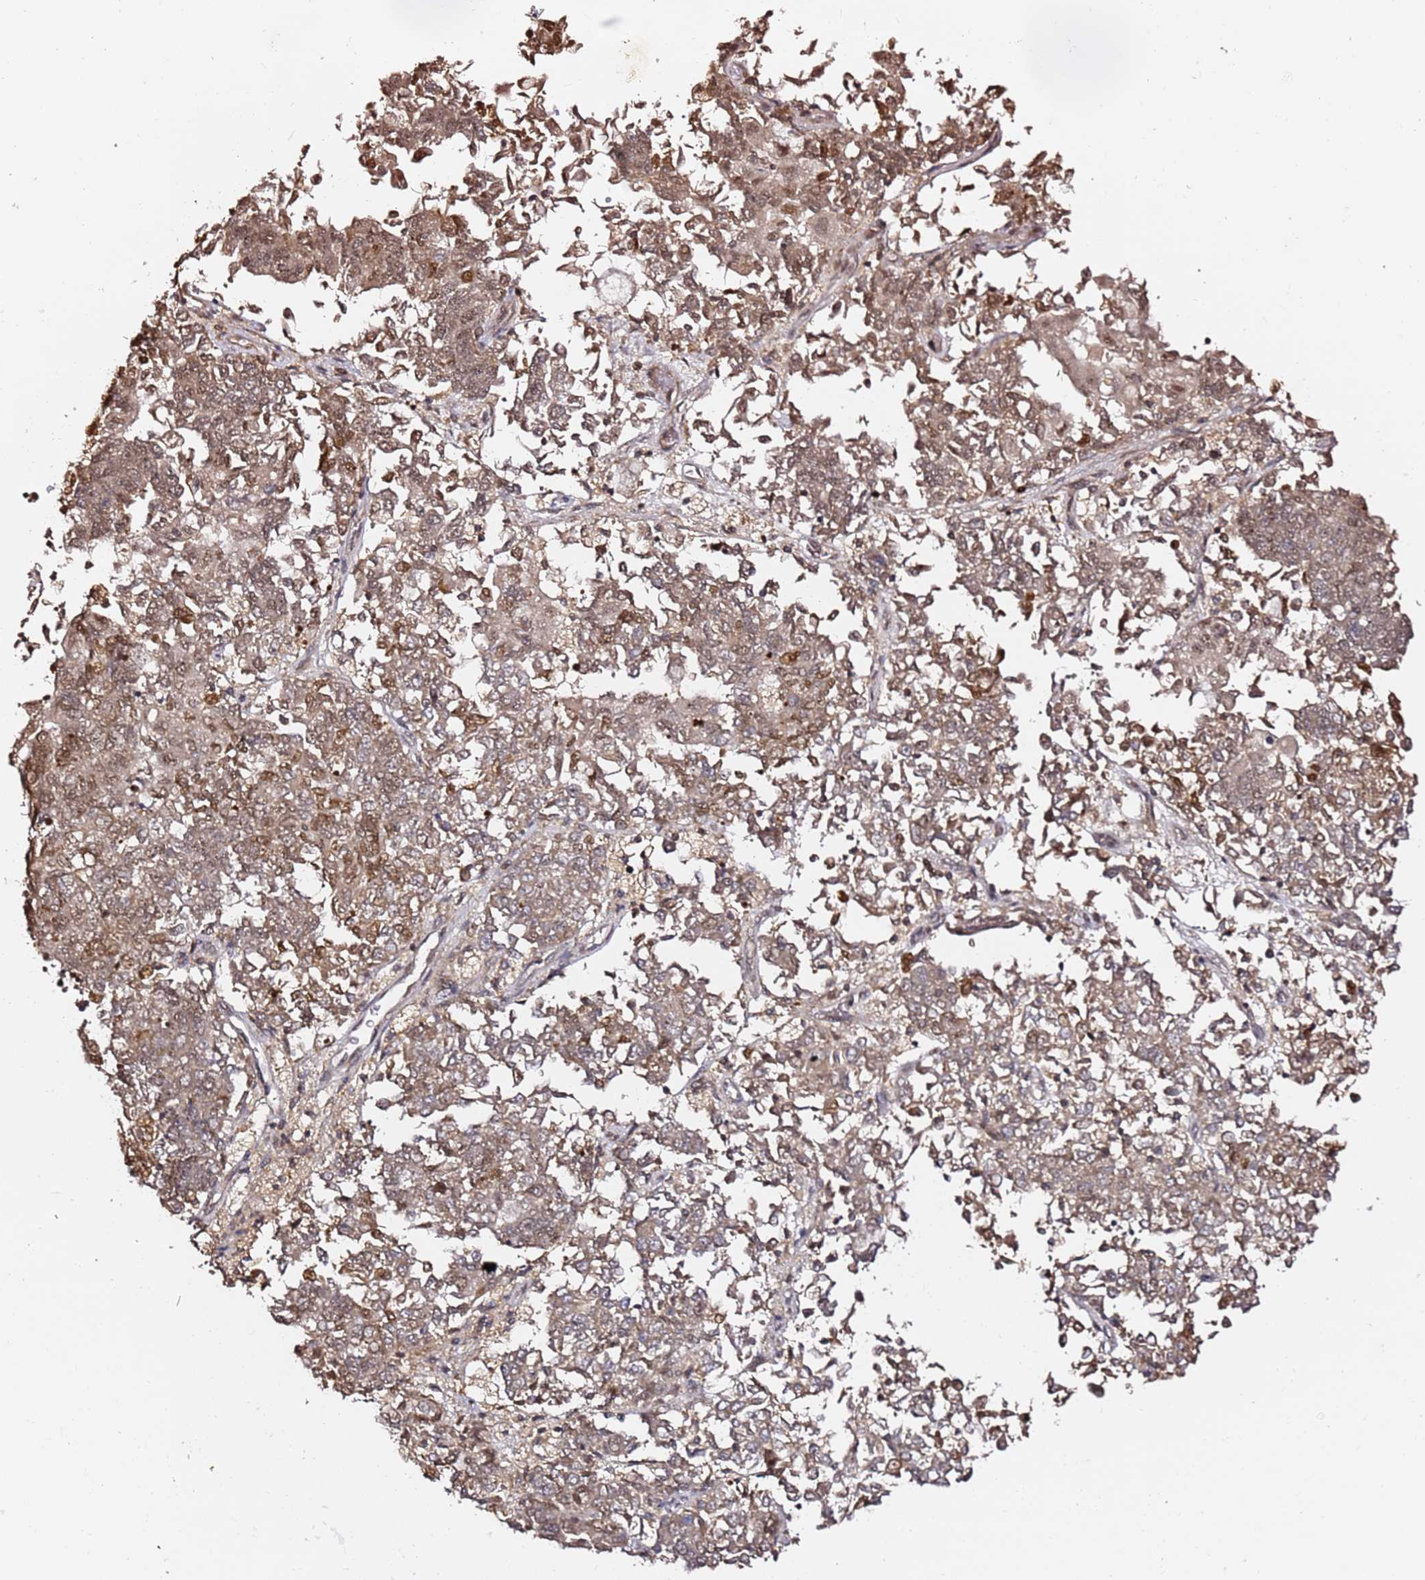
{"staining": {"intensity": "moderate", "quantity": "25%-75%", "location": "nuclear"}, "tissue": "endometrial cancer", "cell_type": "Tumor cells", "image_type": "cancer", "snomed": [{"axis": "morphology", "description": "Adenocarcinoma, NOS"}, {"axis": "topography", "description": "Endometrium"}], "caption": "The immunohistochemical stain highlights moderate nuclear expression in tumor cells of endometrial cancer (adenocarcinoma) tissue.", "gene": "OR5V1", "patient": {"sex": "female", "age": 80}}